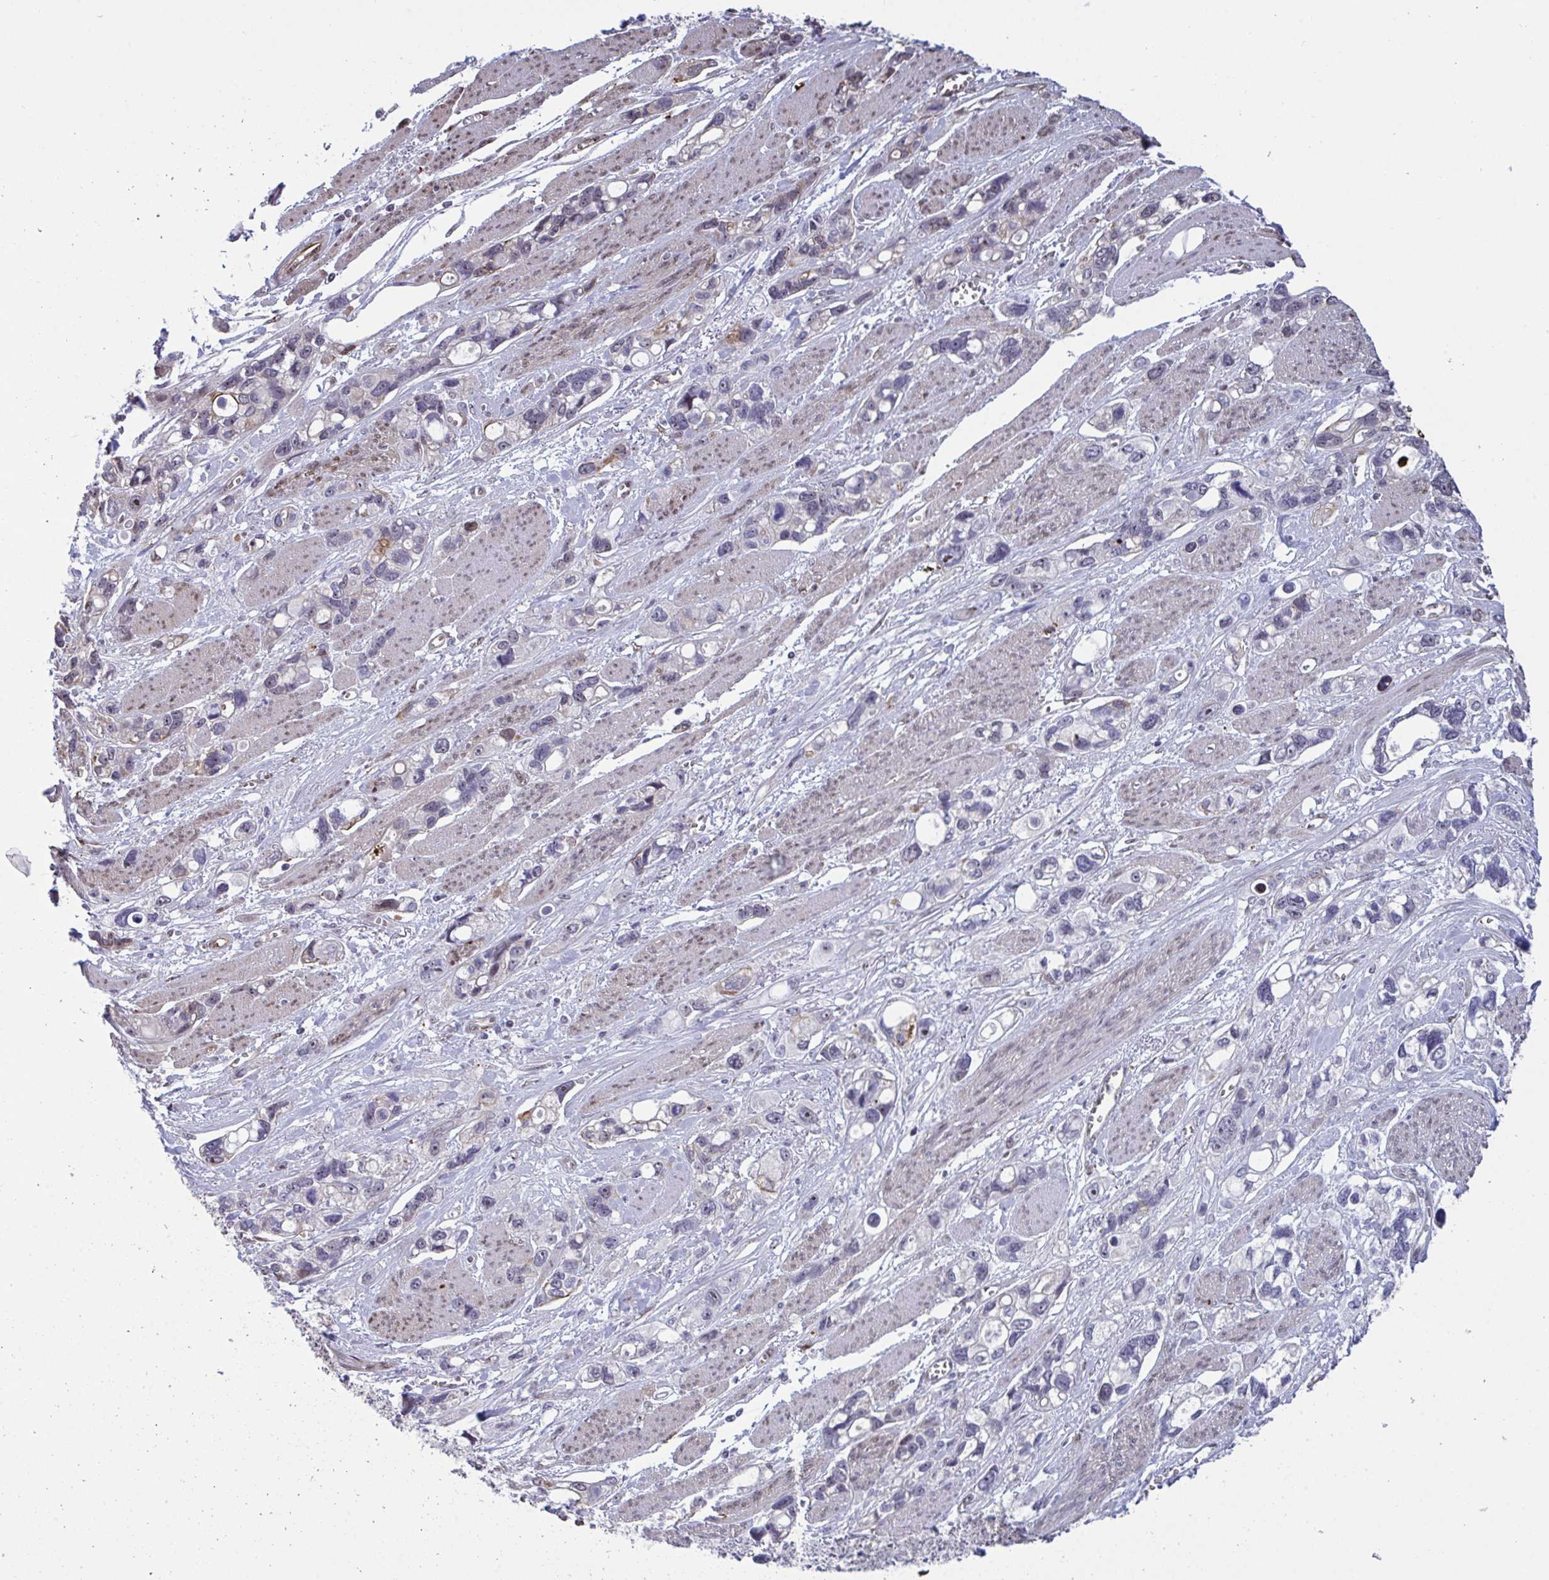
{"staining": {"intensity": "weak", "quantity": "<25%", "location": "nuclear"}, "tissue": "stomach cancer", "cell_type": "Tumor cells", "image_type": "cancer", "snomed": [{"axis": "morphology", "description": "Adenocarcinoma, NOS"}, {"axis": "topography", "description": "Stomach, upper"}], "caption": "Stomach cancer (adenocarcinoma) stained for a protein using IHC exhibits no expression tumor cells.", "gene": "PELI2", "patient": {"sex": "female", "age": 81}}